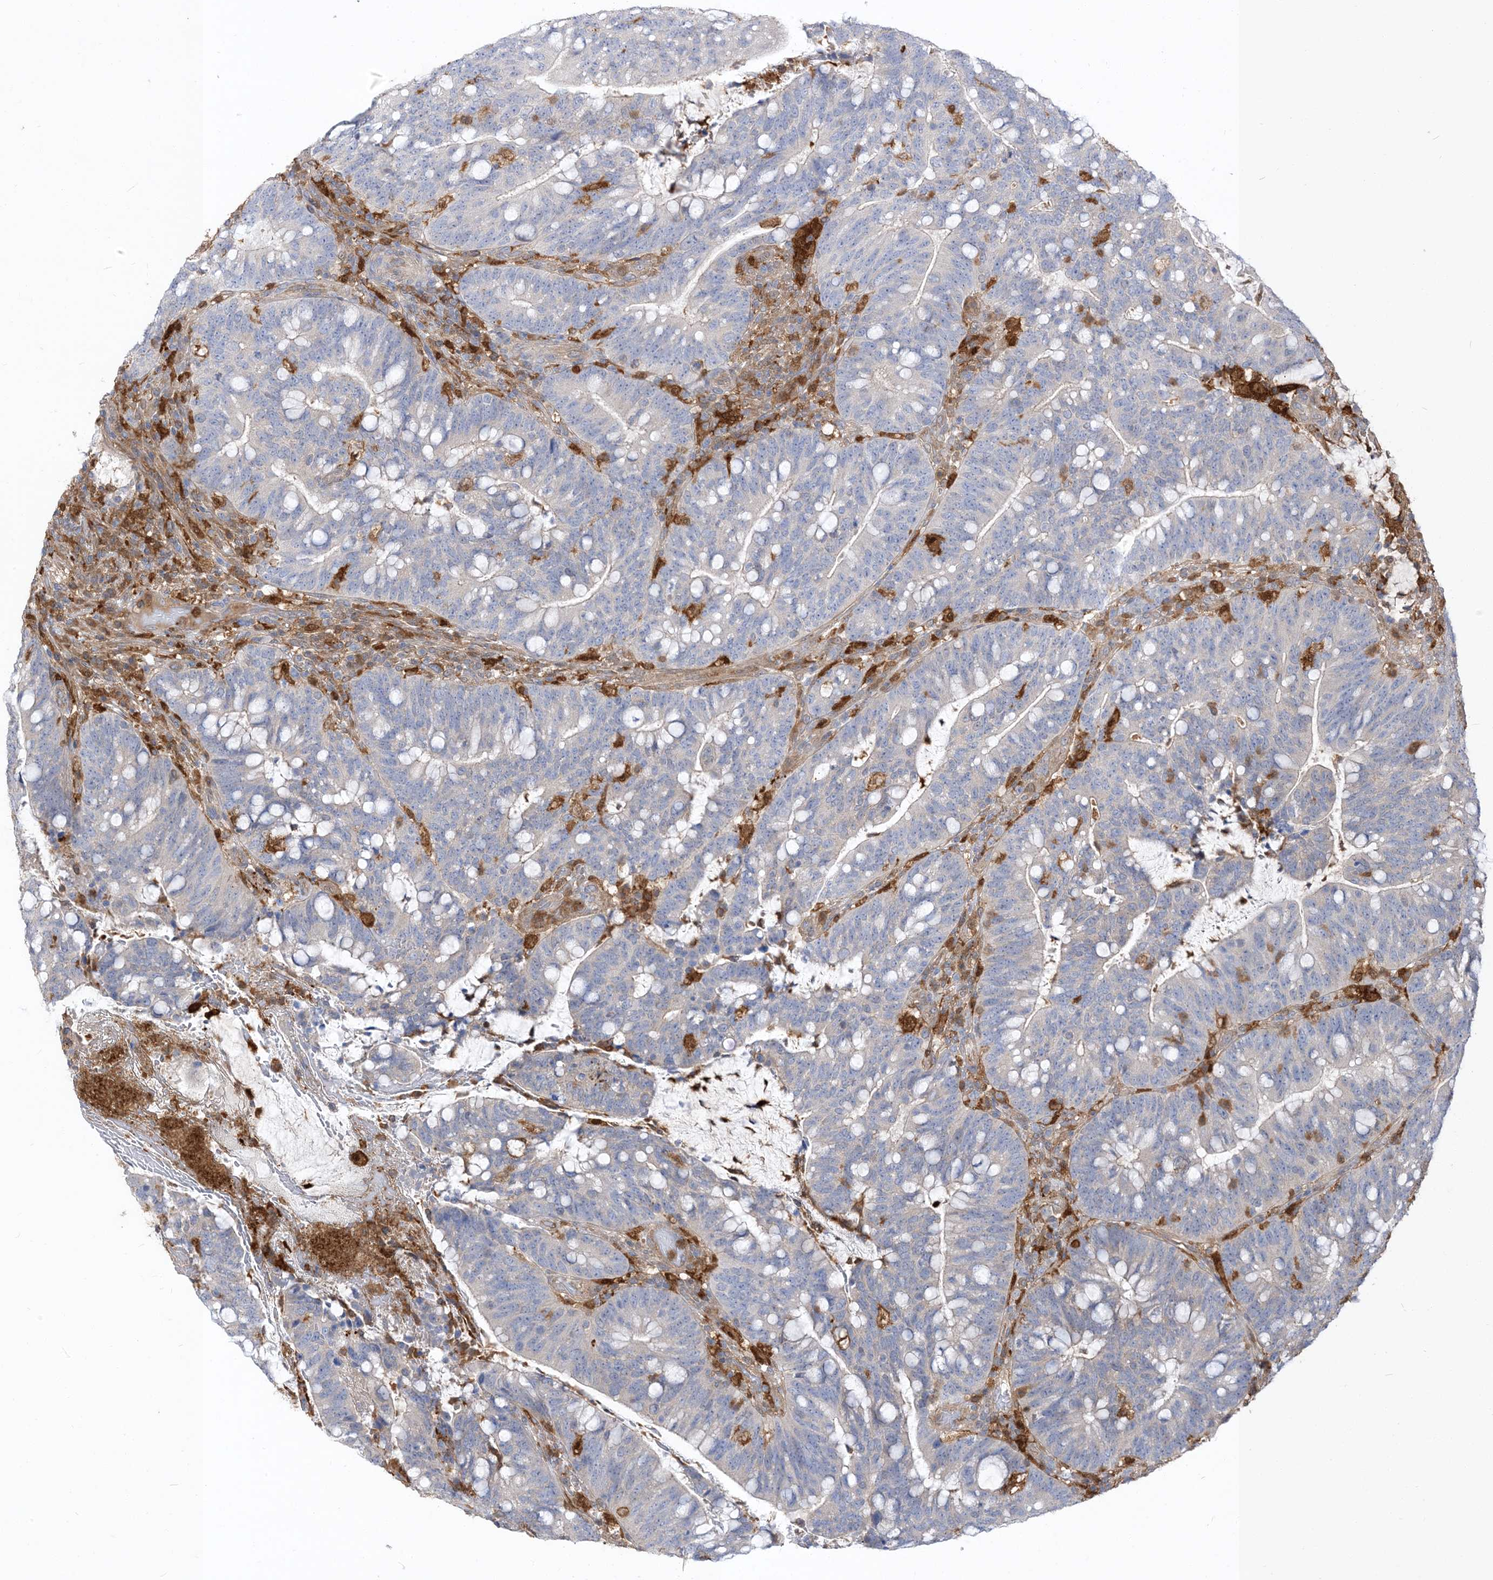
{"staining": {"intensity": "negative", "quantity": "none", "location": "none"}, "tissue": "colorectal cancer", "cell_type": "Tumor cells", "image_type": "cancer", "snomed": [{"axis": "morphology", "description": "Adenocarcinoma, NOS"}, {"axis": "topography", "description": "Colon"}], "caption": "This is an immunohistochemistry image of human adenocarcinoma (colorectal). There is no staining in tumor cells.", "gene": "NAGK", "patient": {"sex": "female", "age": 66}}